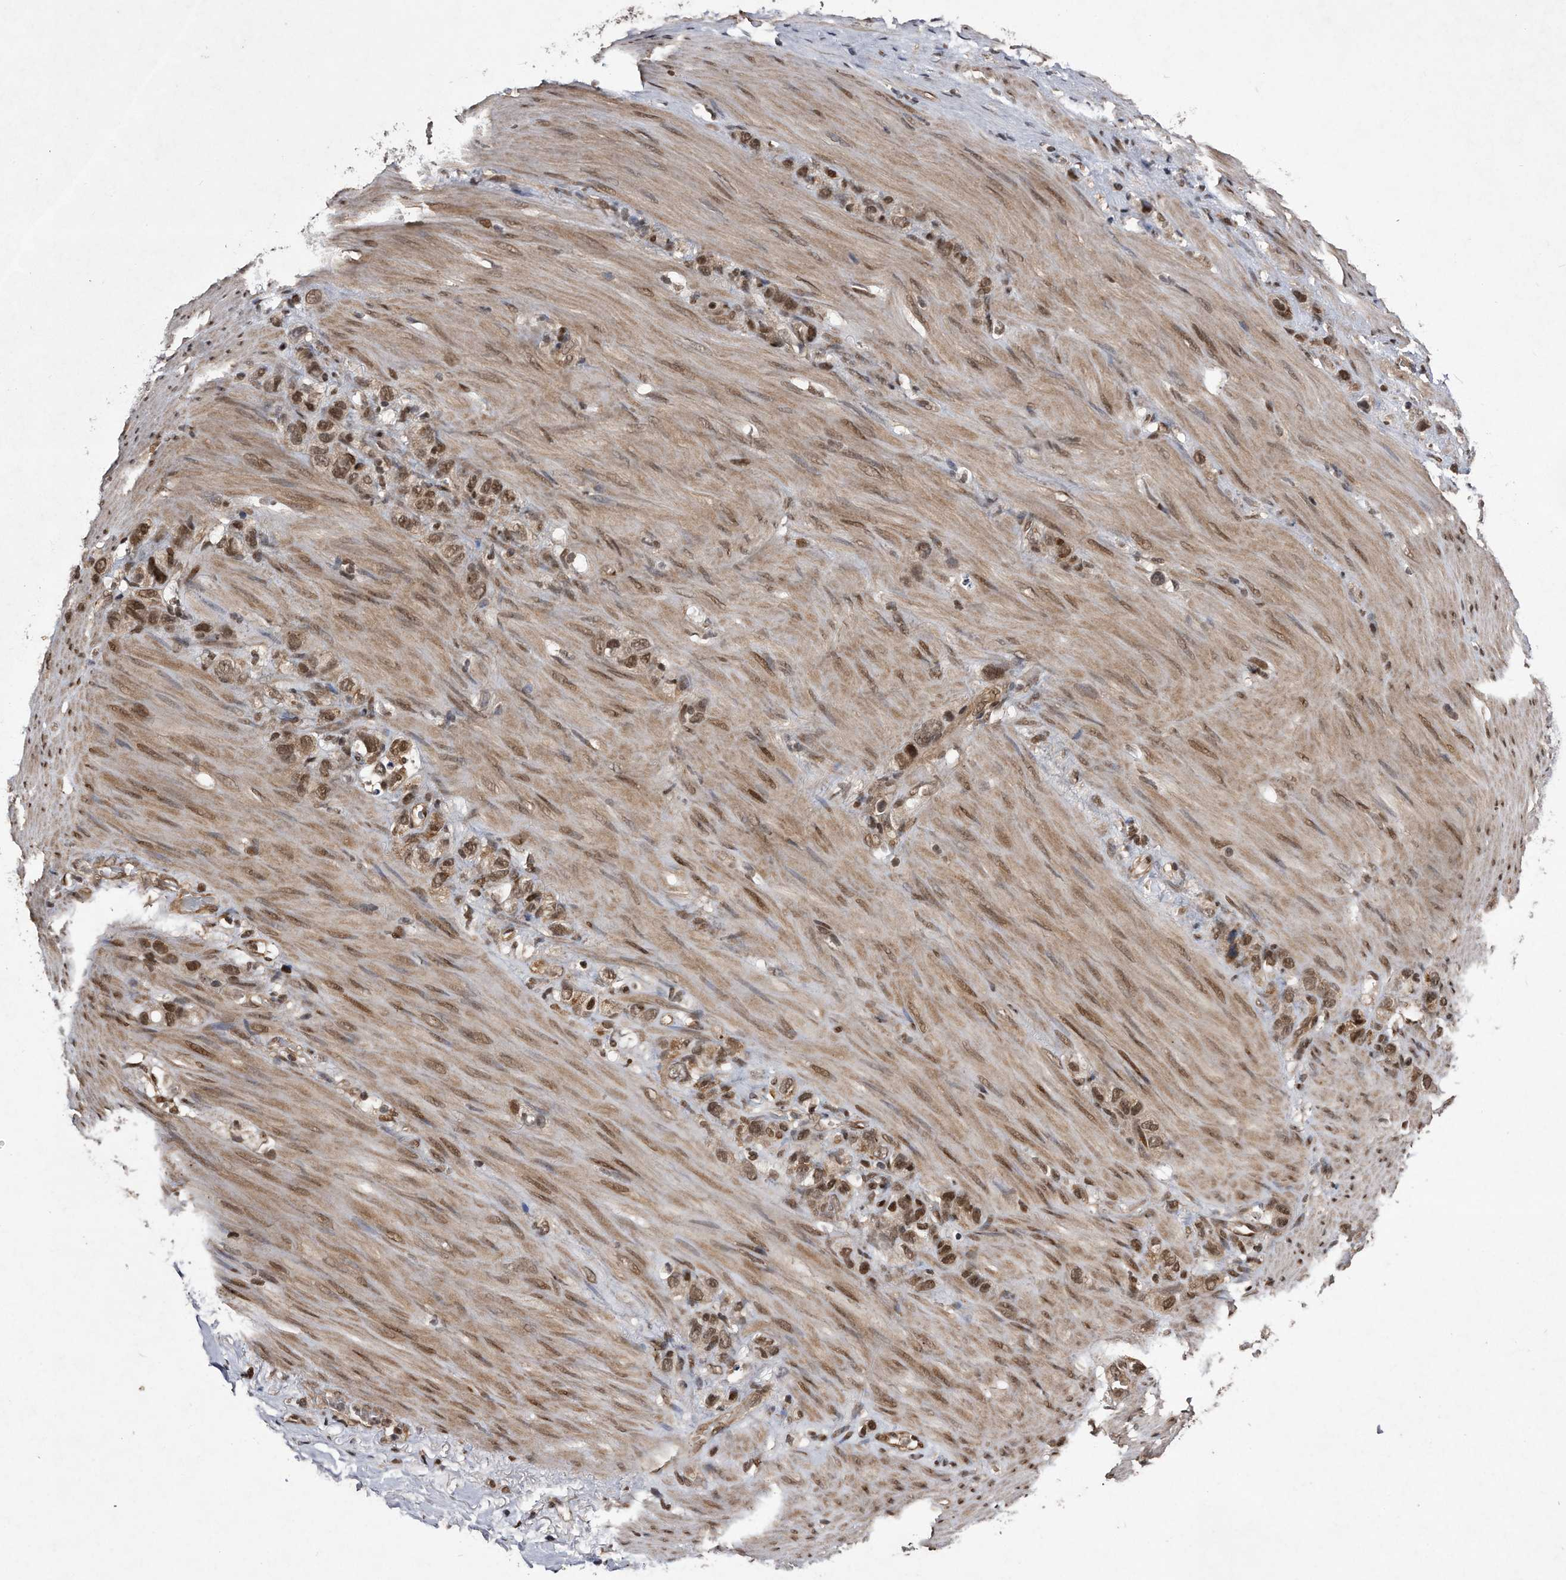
{"staining": {"intensity": "moderate", "quantity": ">75%", "location": "nuclear"}, "tissue": "stomach cancer", "cell_type": "Tumor cells", "image_type": "cancer", "snomed": [{"axis": "morphology", "description": "Normal tissue, NOS"}, {"axis": "morphology", "description": "Adenocarcinoma, NOS"}, {"axis": "morphology", "description": "Adenocarcinoma, High grade"}, {"axis": "topography", "description": "Stomach, upper"}, {"axis": "topography", "description": "Stomach"}], "caption": "Immunohistochemical staining of stomach cancer (adenocarcinoma) reveals moderate nuclear protein expression in approximately >75% of tumor cells.", "gene": "RAD23B", "patient": {"sex": "female", "age": 65}}